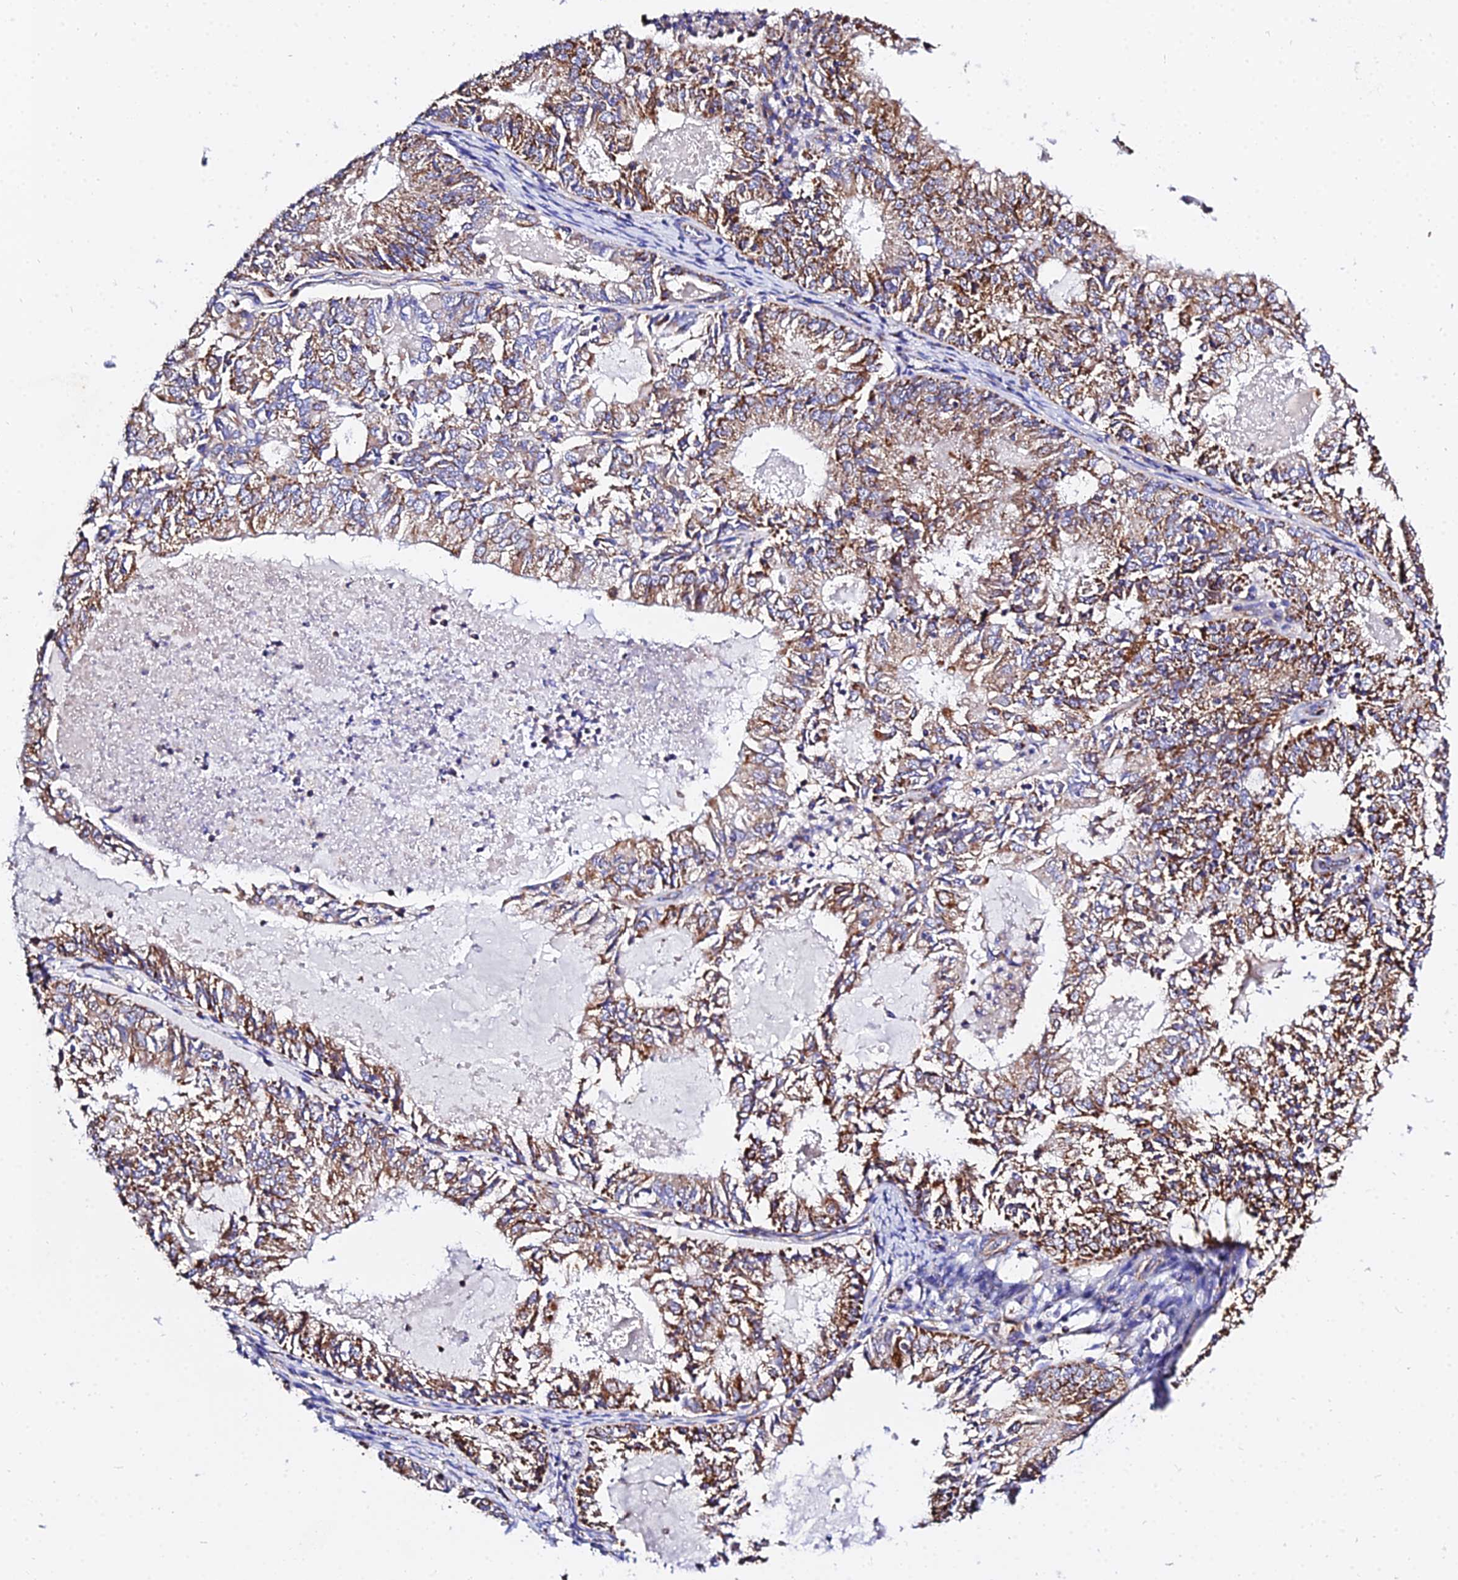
{"staining": {"intensity": "moderate", "quantity": ">75%", "location": "cytoplasmic/membranous"}, "tissue": "endometrial cancer", "cell_type": "Tumor cells", "image_type": "cancer", "snomed": [{"axis": "morphology", "description": "Adenocarcinoma, NOS"}, {"axis": "topography", "description": "Endometrium"}], "caption": "Moderate cytoplasmic/membranous positivity is present in about >75% of tumor cells in endometrial cancer (adenocarcinoma). (Brightfield microscopy of DAB IHC at high magnification).", "gene": "ZNF573", "patient": {"sex": "female", "age": 57}}